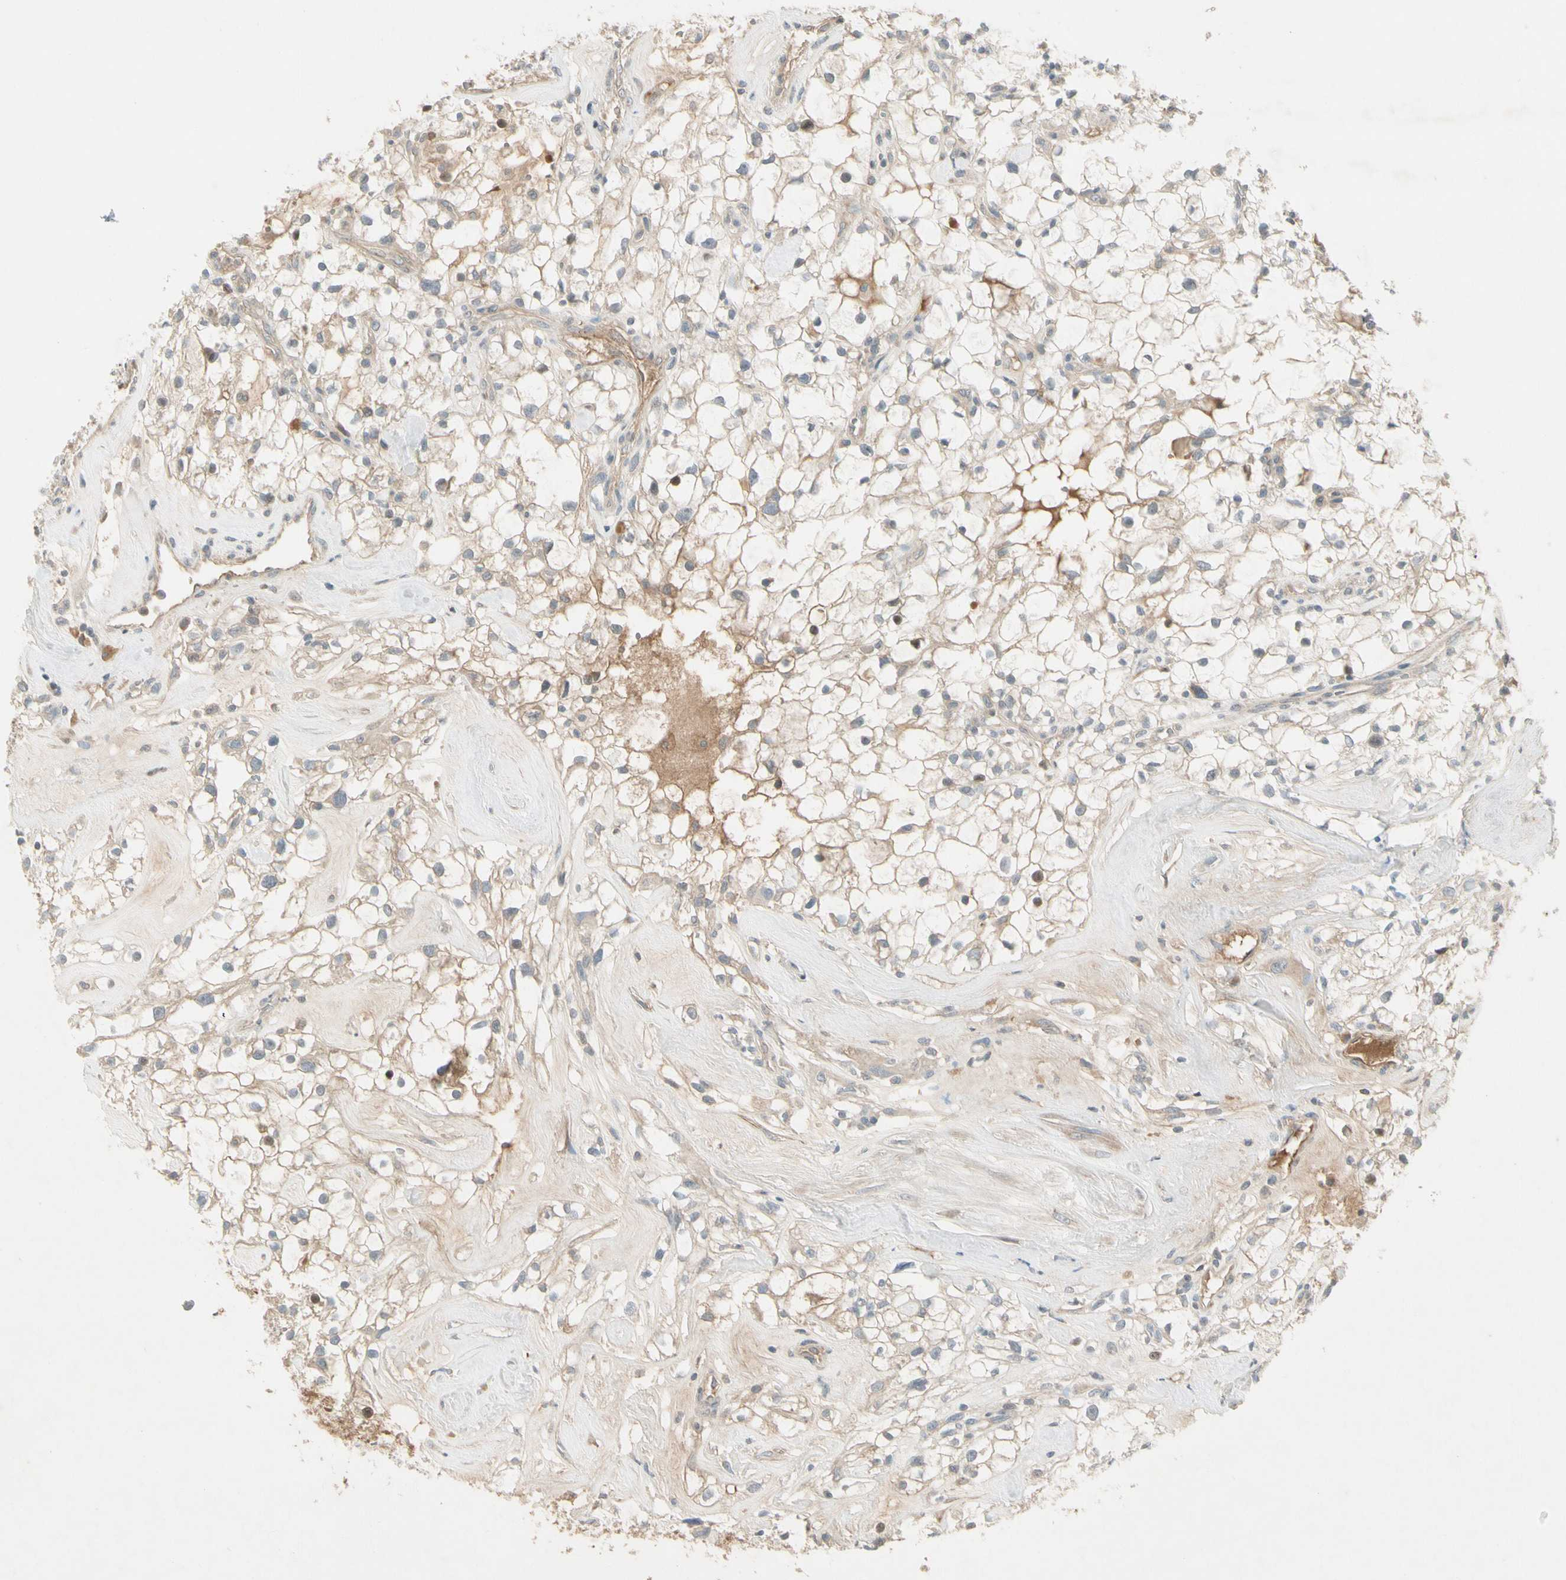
{"staining": {"intensity": "weak", "quantity": ">75%", "location": "cytoplasmic/membranous"}, "tissue": "renal cancer", "cell_type": "Tumor cells", "image_type": "cancer", "snomed": [{"axis": "morphology", "description": "Adenocarcinoma, NOS"}, {"axis": "topography", "description": "Kidney"}], "caption": "The photomicrograph exhibits staining of renal adenocarcinoma, revealing weak cytoplasmic/membranous protein positivity (brown color) within tumor cells. The staining was performed using DAB (3,3'-diaminobenzidine), with brown indicating positive protein expression. Nuclei are stained blue with hematoxylin.", "gene": "ICAM5", "patient": {"sex": "female", "age": 60}}